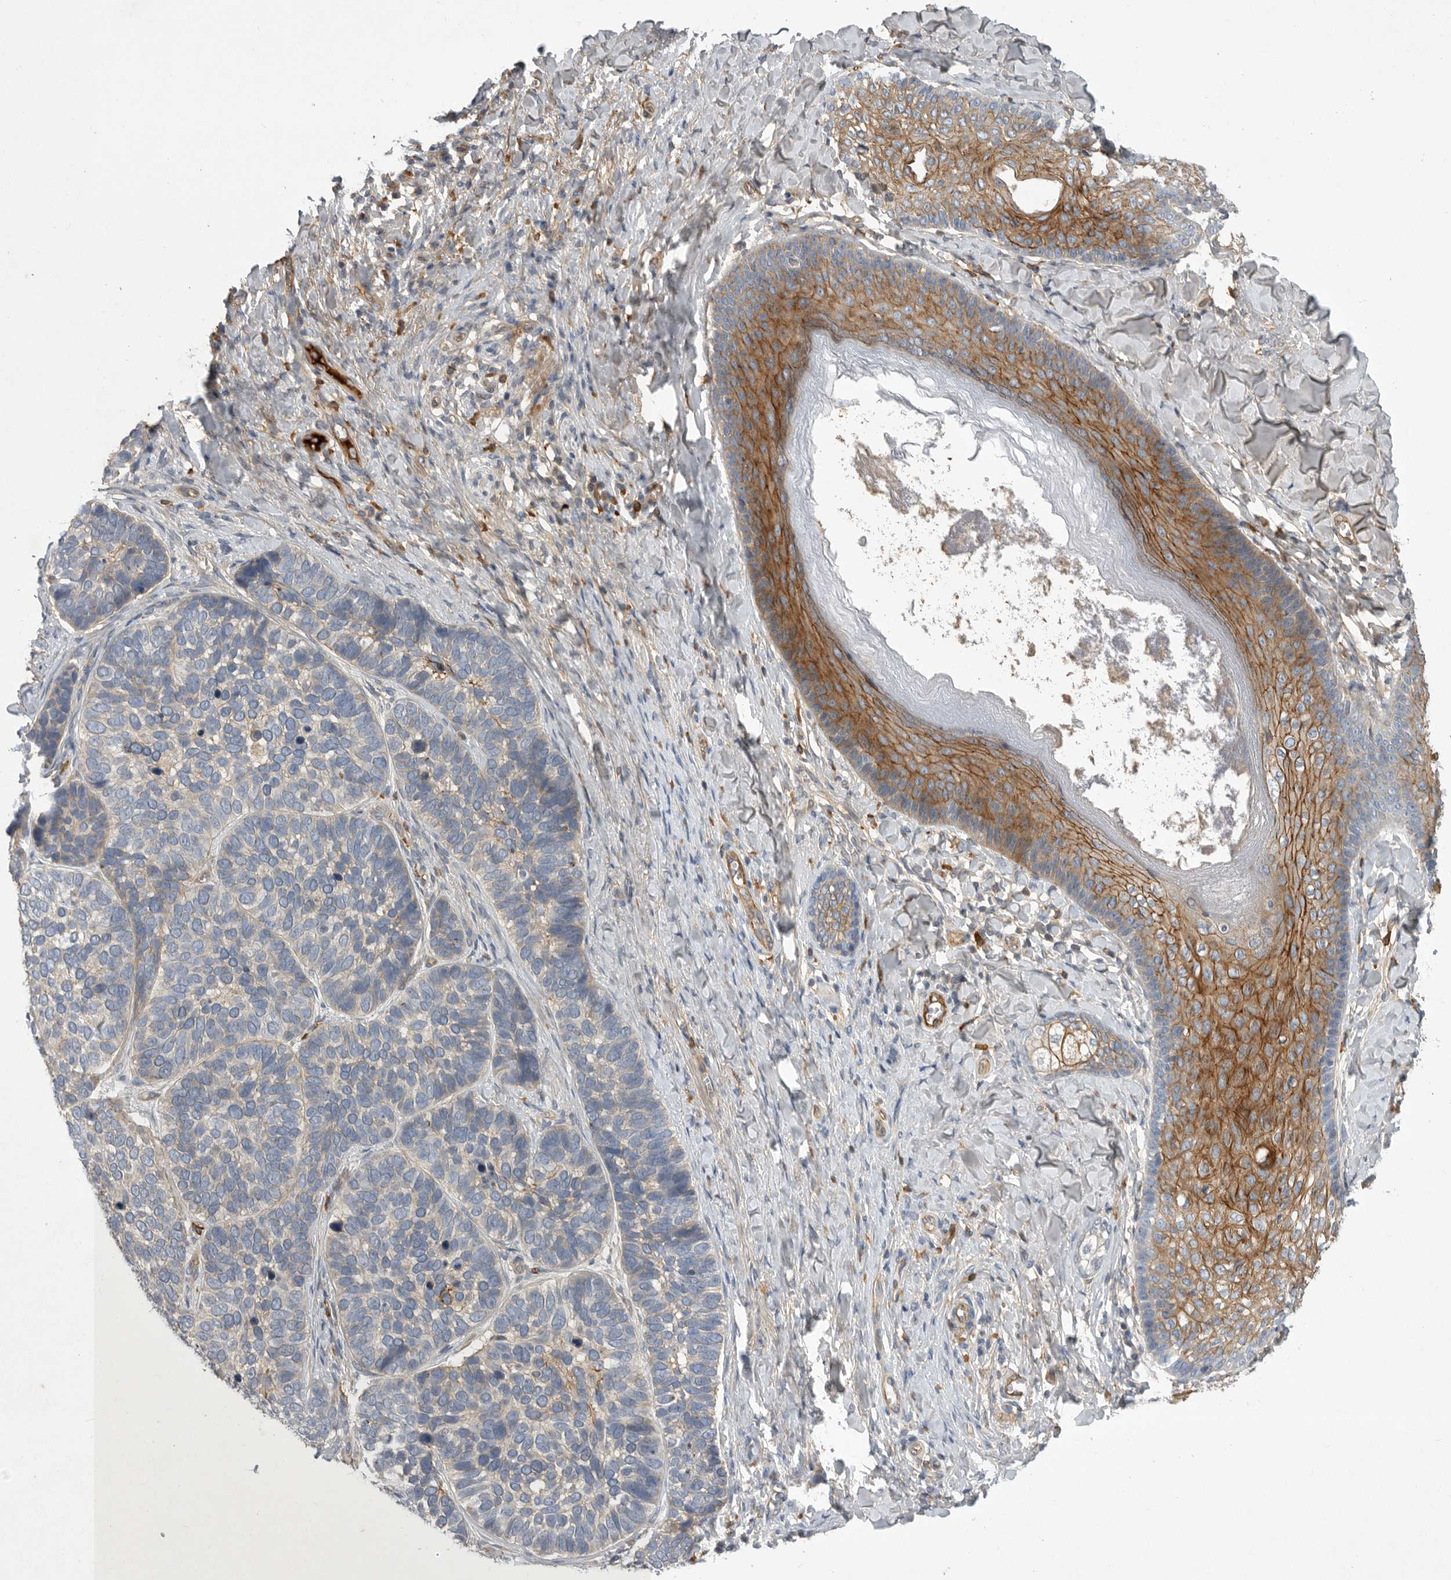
{"staining": {"intensity": "weak", "quantity": "25%-75%", "location": "cytoplasmic/membranous"}, "tissue": "skin cancer", "cell_type": "Tumor cells", "image_type": "cancer", "snomed": [{"axis": "morphology", "description": "Basal cell carcinoma"}, {"axis": "topography", "description": "Skin"}], "caption": "The photomicrograph shows immunohistochemical staining of basal cell carcinoma (skin). There is weak cytoplasmic/membranous expression is present in about 25%-75% of tumor cells. The protein of interest is stained brown, and the nuclei are stained in blue (DAB IHC with brightfield microscopy, high magnification).", "gene": "MLPH", "patient": {"sex": "male", "age": 62}}